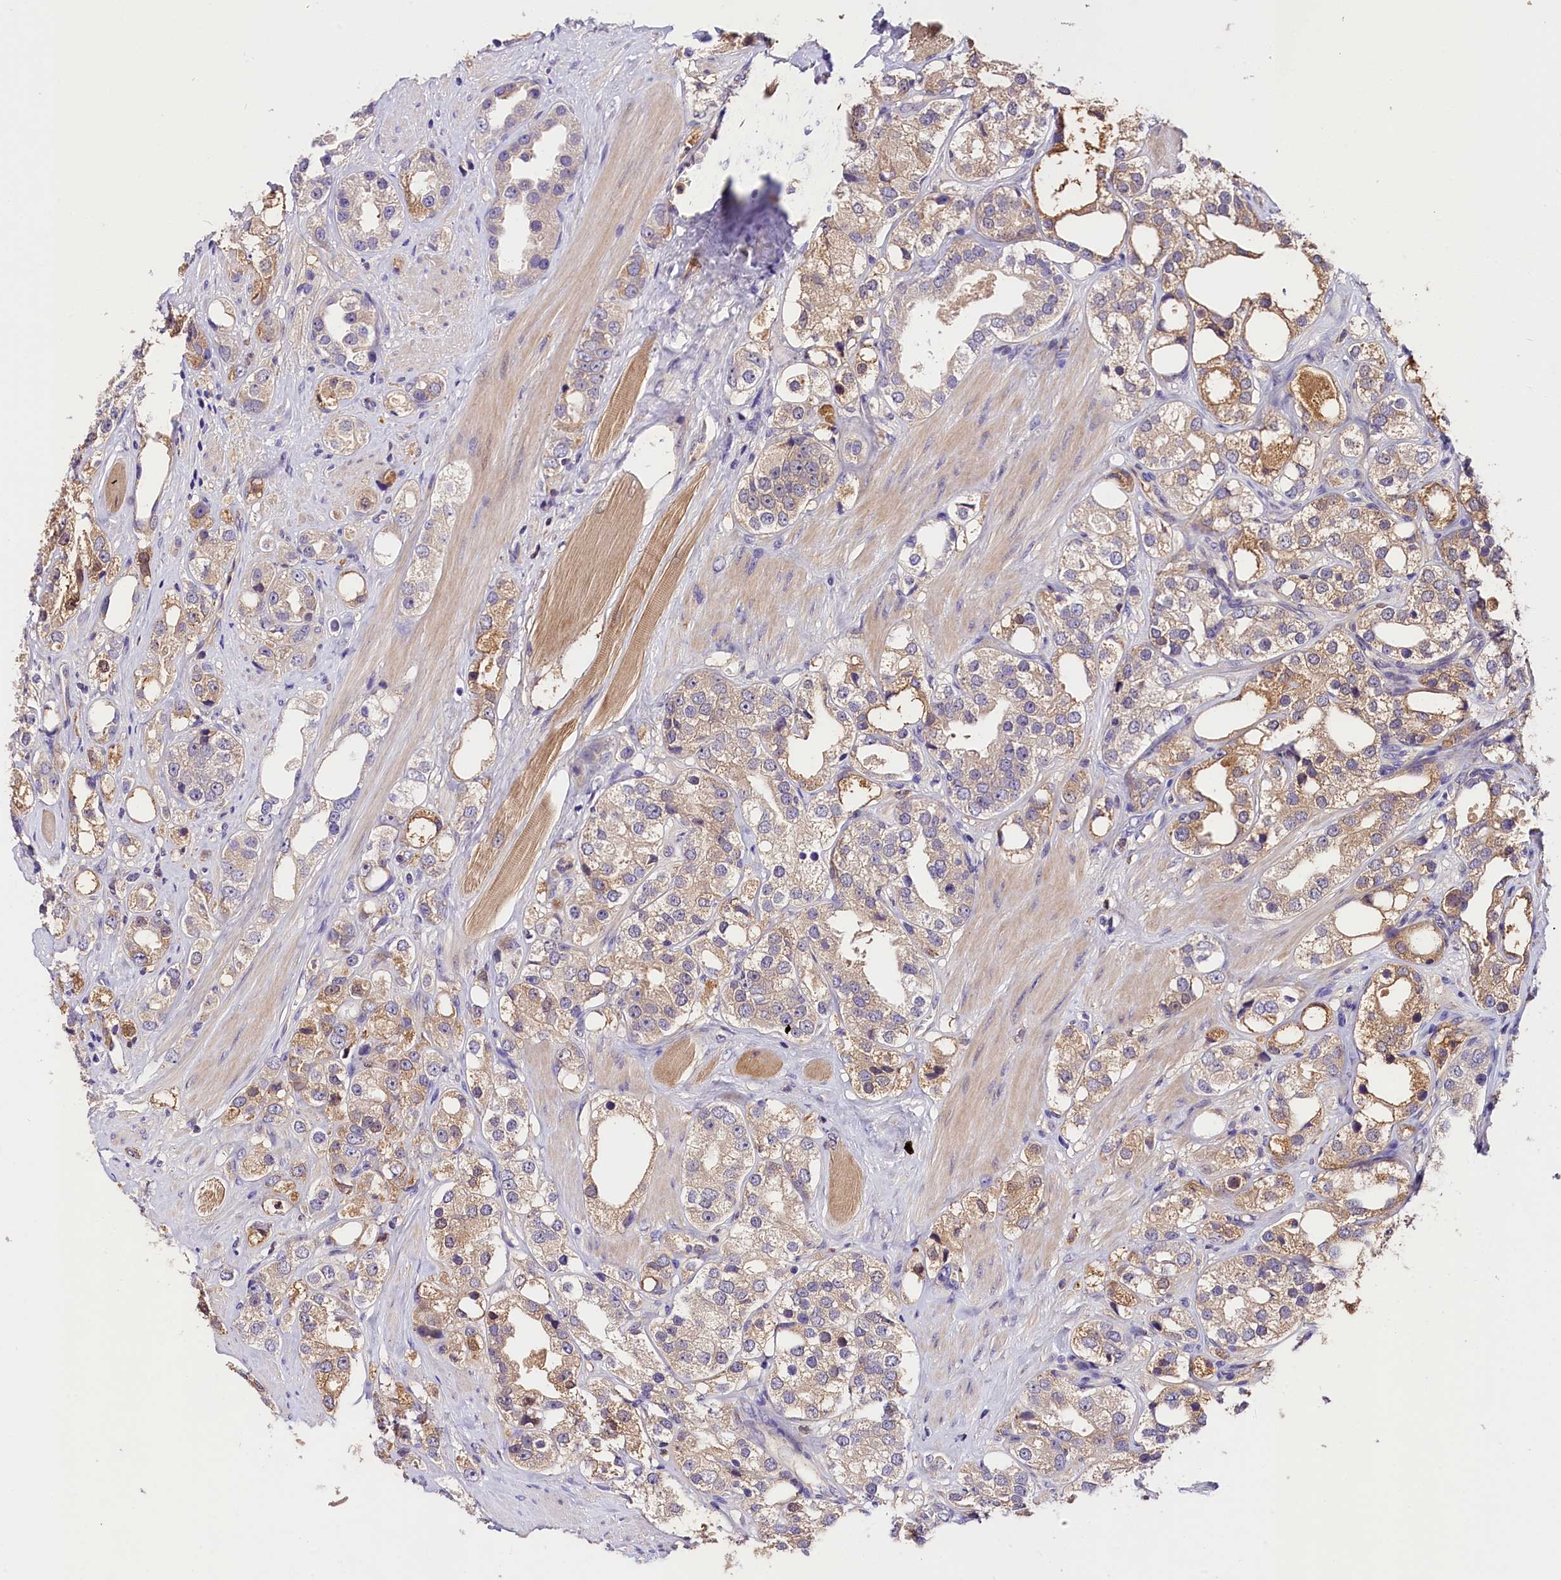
{"staining": {"intensity": "moderate", "quantity": "25%-75%", "location": "cytoplasmic/membranous"}, "tissue": "prostate cancer", "cell_type": "Tumor cells", "image_type": "cancer", "snomed": [{"axis": "morphology", "description": "Adenocarcinoma, NOS"}, {"axis": "topography", "description": "Prostate"}], "caption": "Protein staining displays moderate cytoplasmic/membranous expression in about 25%-75% of tumor cells in prostate cancer.", "gene": "ARMC6", "patient": {"sex": "male", "age": 79}}